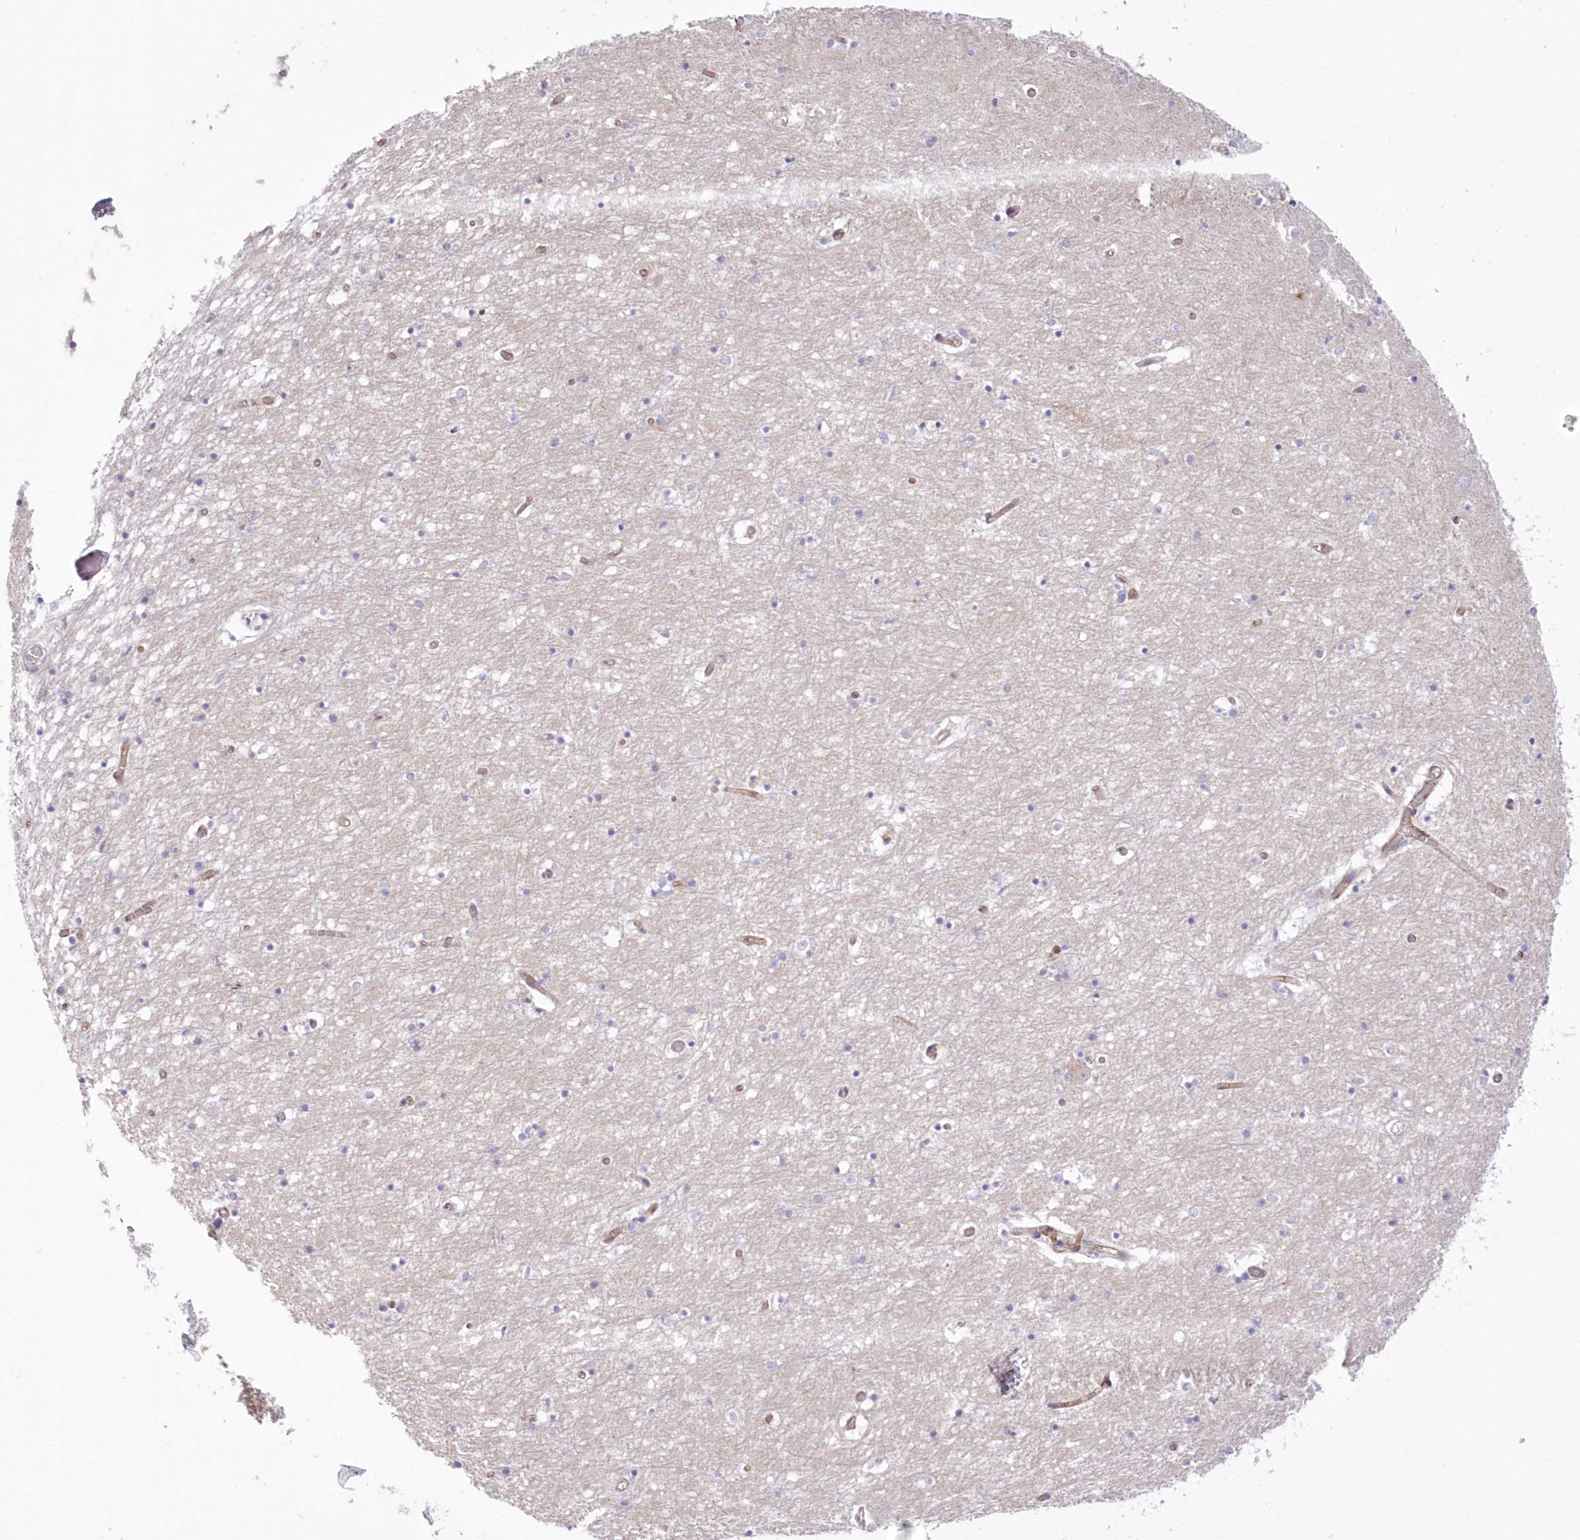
{"staining": {"intensity": "negative", "quantity": "none", "location": "none"}, "tissue": "hippocampus", "cell_type": "Glial cells", "image_type": "normal", "snomed": [{"axis": "morphology", "description": "Normal tissue, NOS"}, {"axis": "topography", "description": "Hippocampus"}], "caption": "This is an immunohistochemistry histopathology image of normal human hippocampus. There is no positivity in glial cells.", "gene": "RAB11FIP5", "patient": {"sex": "male", "age": 70}}